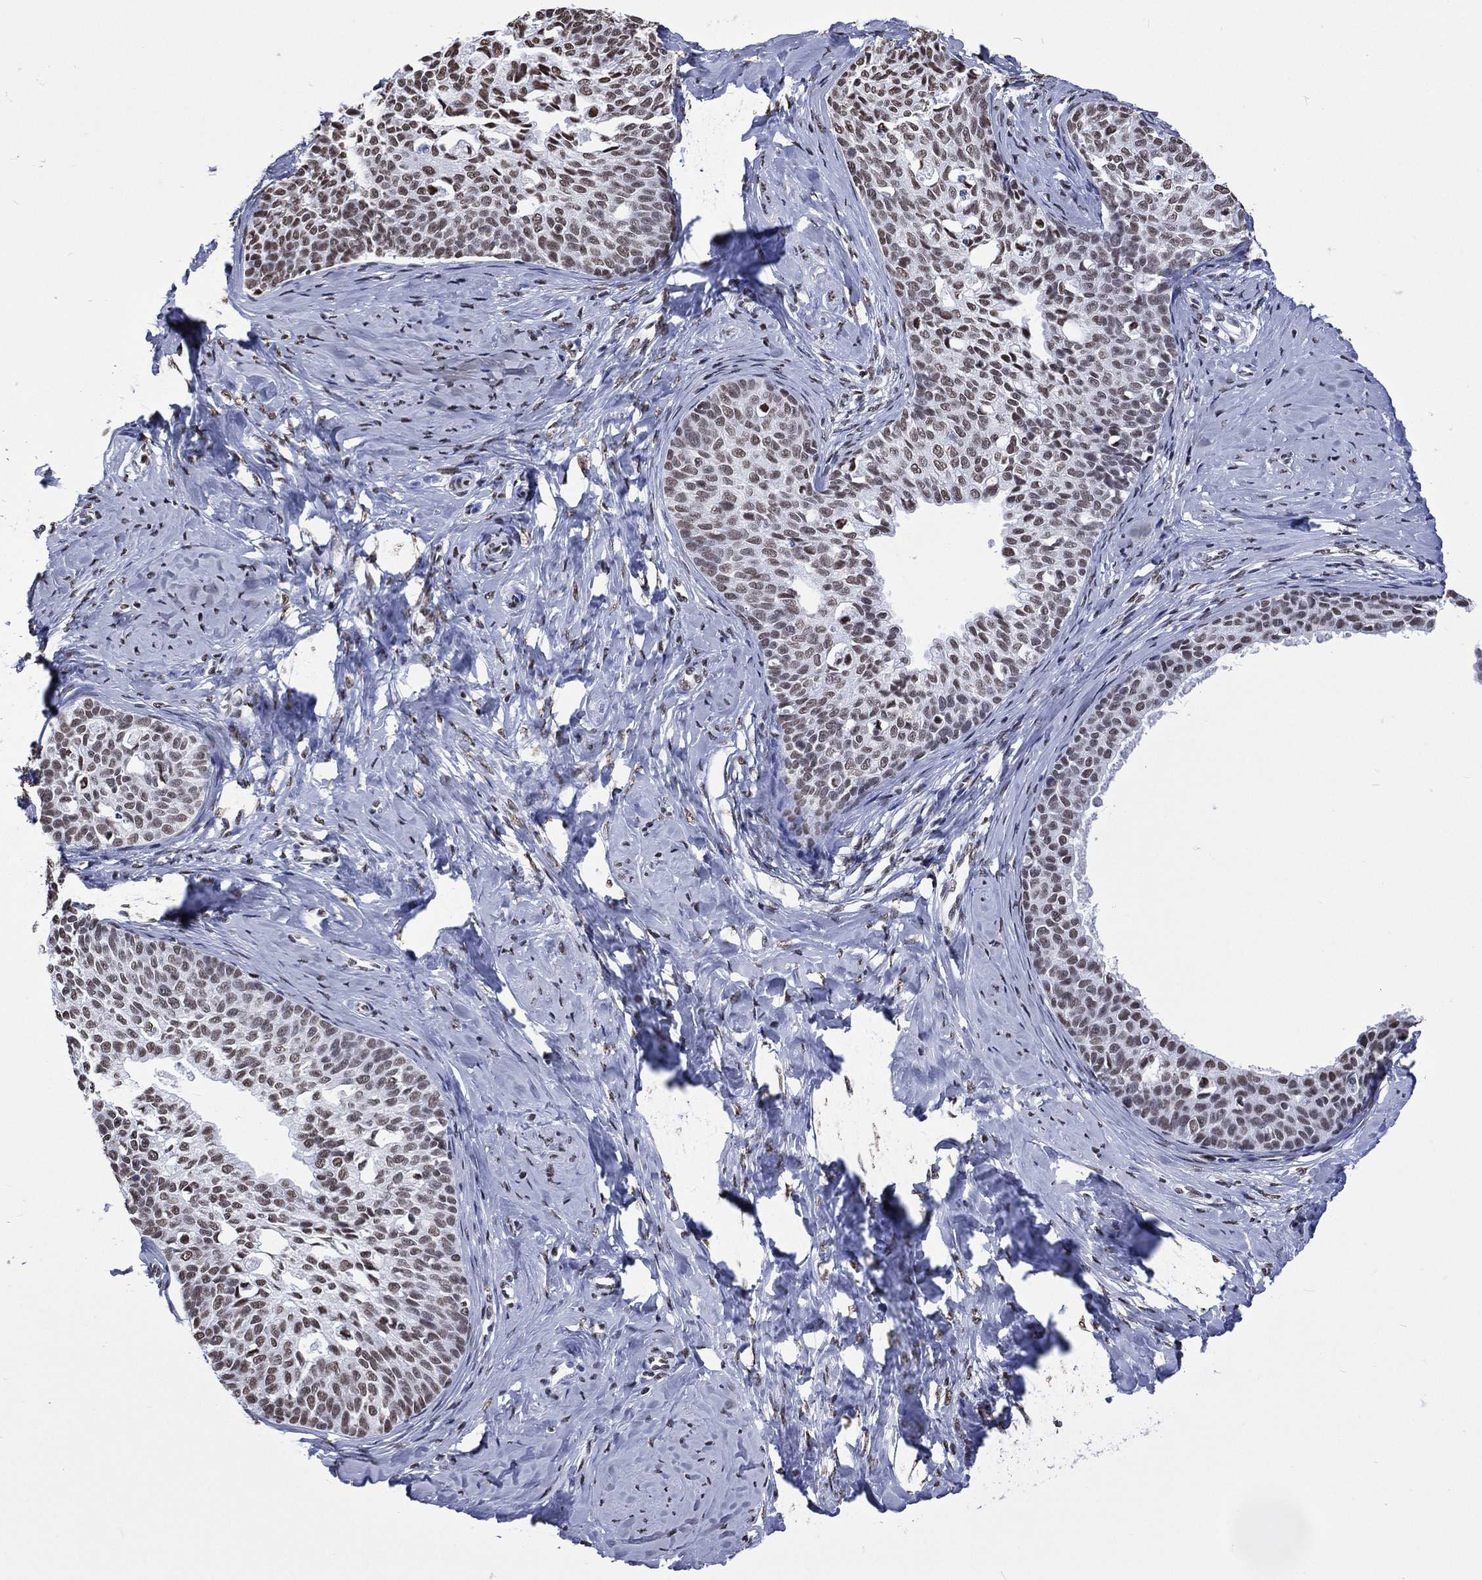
{"staining": {"intensity": "moderate", "quantity": ">75%", "location": "nuclear"}, "tissue": "cervical cancer", "cell_type": "Tumor cells", "image_type": "cancer", "snomed": [{"axis": "morphology", "description": "Squamous cell carcinoma, NOS"}, {"axis": "topography", "description": "Cervix"}], "caption": "Immunohistochemical staining of cervical cancer shows medium levels of moderate nuclear protein expression in approximately >75% of tumor cells. (DAB (3,3'-diaminobenzidine) = brown stain, brightfield microscopy at high magnification).", "gene": "RETREG2", "patient": {"sex": "female", "age": 51}}